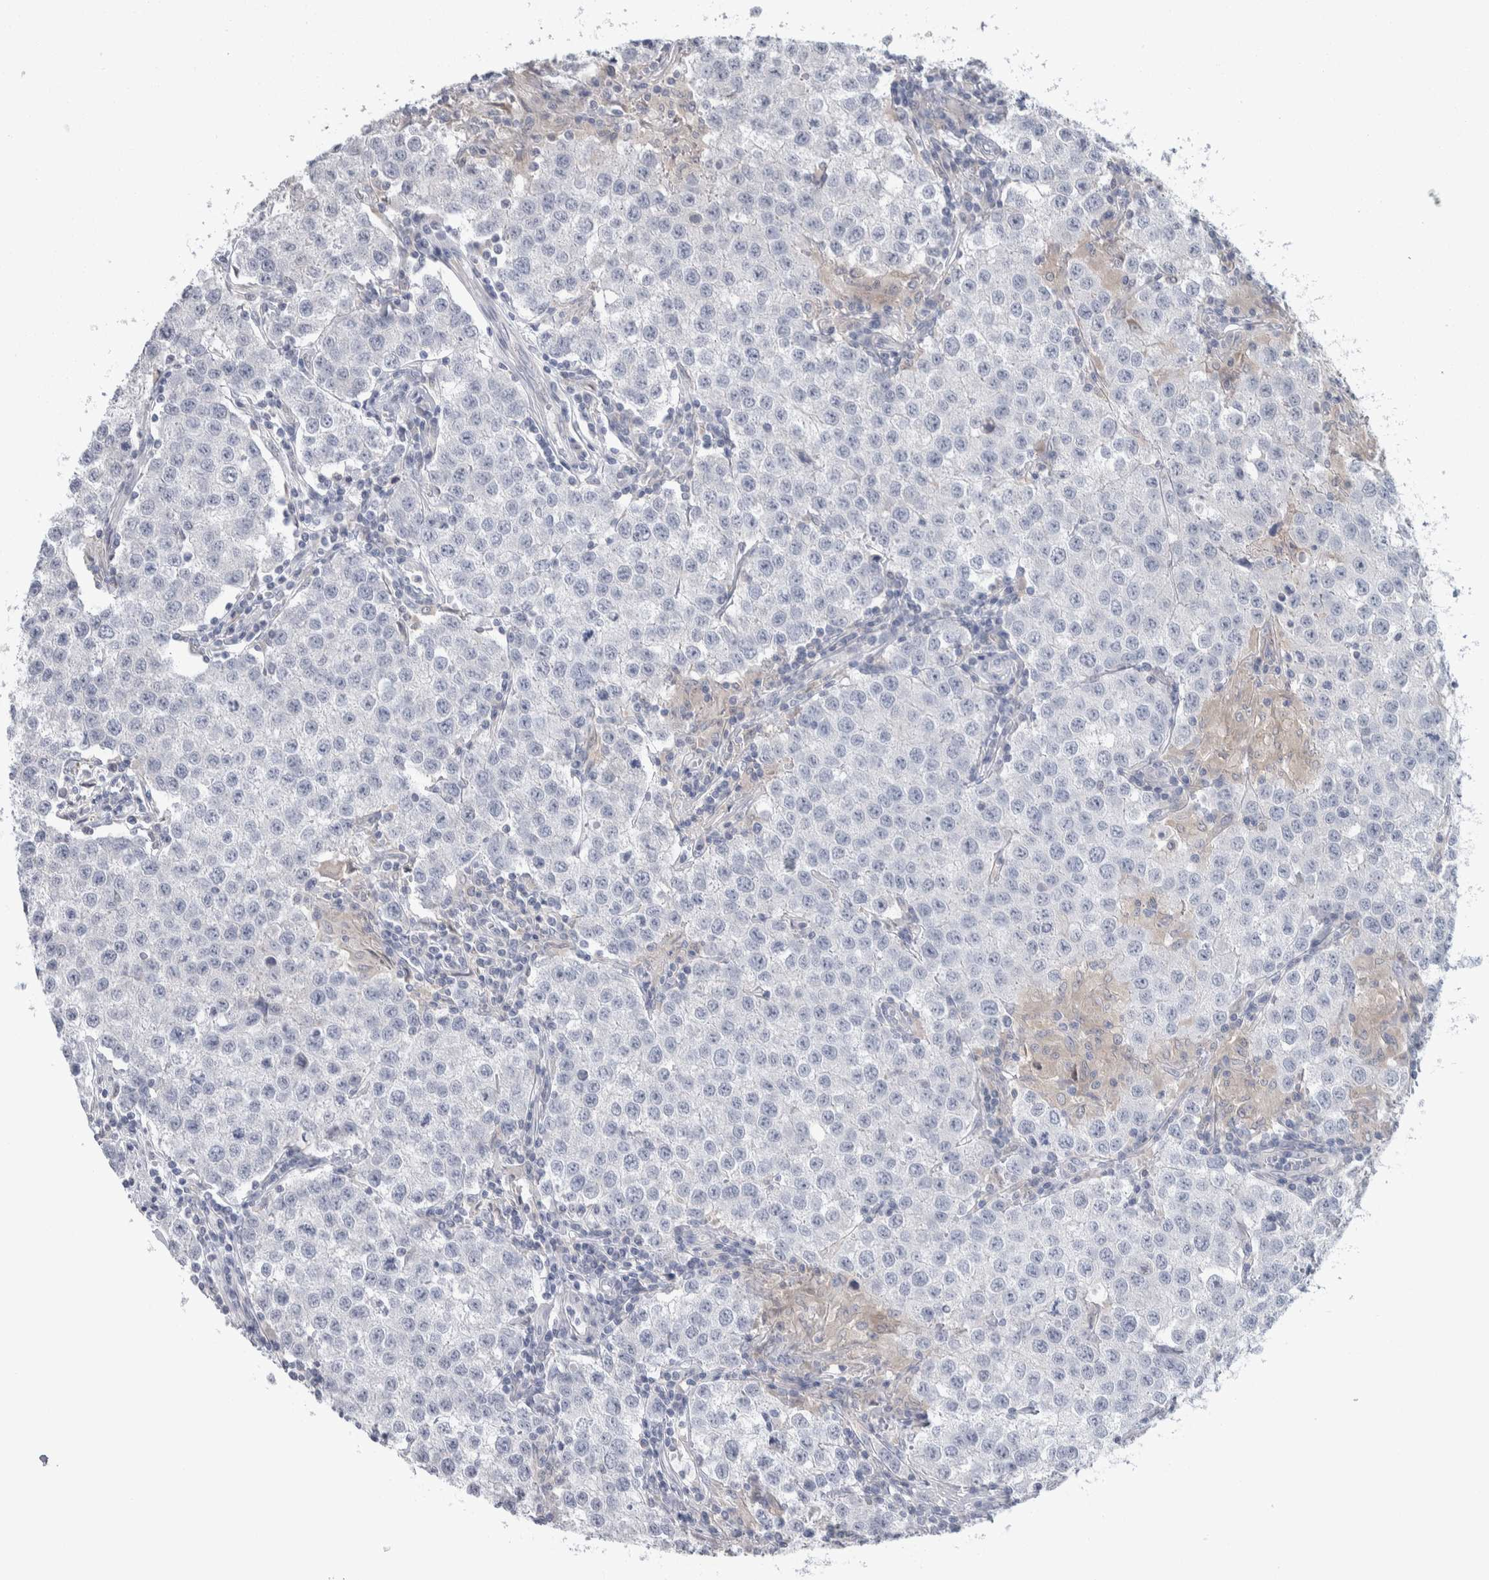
{"staining": {"intensity": "negative", "quantity": "none", "location": "none"}, "tissue": "testis cancer", "cell_type": "Tumor cells", "image_type": "cancer", "snomed": [{"axis": "morphology", "description": "Seminoma, NOS"}, {"axis": "morphology", "description": "Carcinoma, Embryonal, NOS"}, {"axis": "topography", "description": "Testis"}], "caption": "Tumor cells show no significant protein positivity in testis seminoma.", "gene": "HTATIP2", "patient": {"sex": "male", "age": 43}}